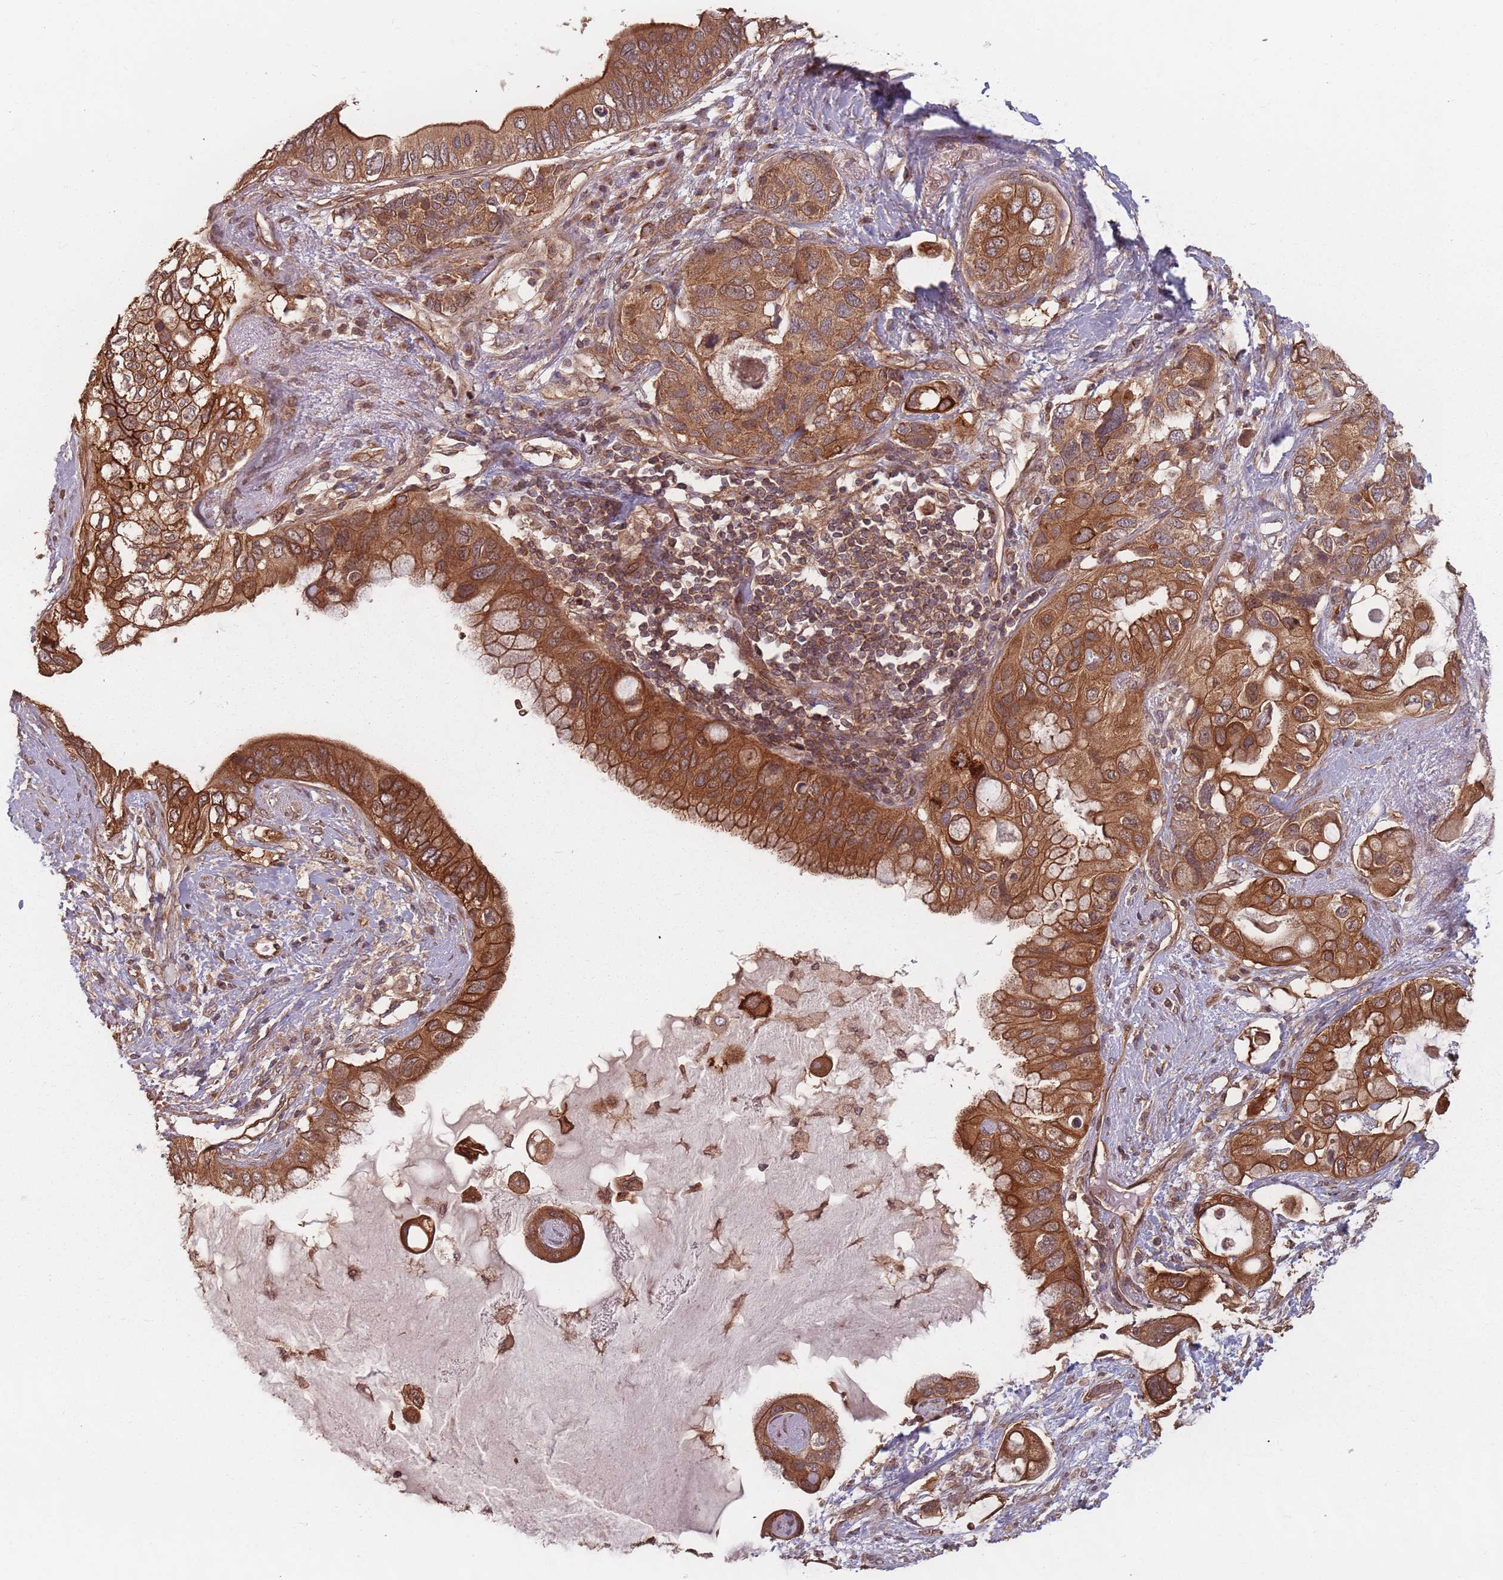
{"staining": {"intensity": "strong", "quantity": ">75%", "location": "cytoplasmic/membranous"}, "tissue": "pancreatic cancer", "cell_type": "Tumor cells", "image_type": "cancer", "snomed": [{"axis": "morphology", "description": "Adenocarcinoma, NOS"}, {"axis": "topography", "description": "Pancreas"}], "caption": "This is an image of immunohistochemistry (IHC) staining of adenocarcinoma (pancreatic), which shows strong expression in the cytoplasmic/membranous of tumor cells.", "gene": "C3orf14", "patient": {"sex": "female", "age": 56}}